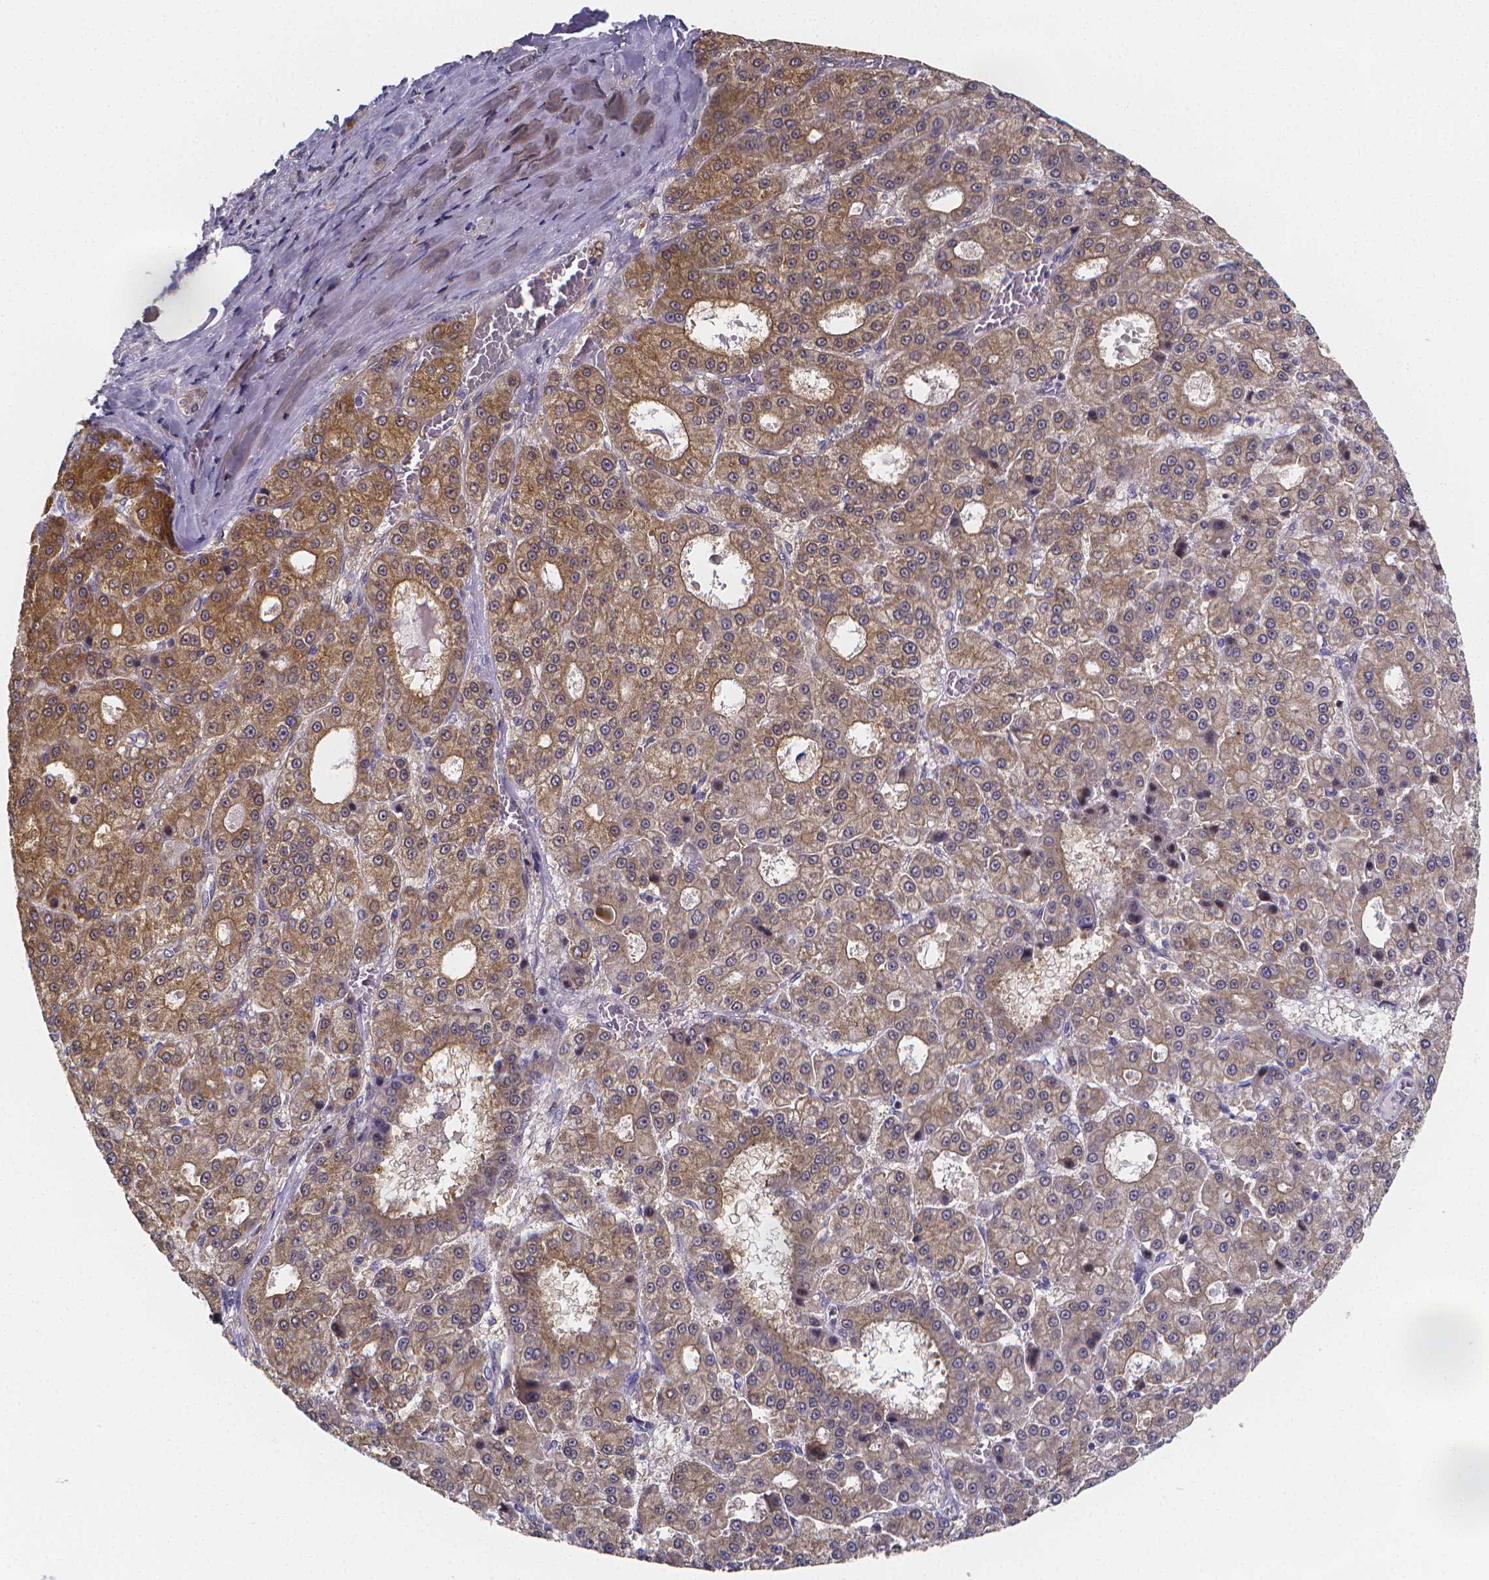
{"staining": {"intensity": "moderate", "quantity": "25%-75%", "location": "cytoplasmic/membranous"}, "tissue": "liver cancer", "cell_type": "Tumor cells", "image_type": "cancer", "snomed": [{"axis": "morphology", "description": "Carcinoma, Hepatocellular, NOS"}, {"axis": "topography", "description": "Liver"}], "caption": "Immunohistochemistry (IHC) (DAB) staining of hepatocellular carcinoma (liver) reveals moderate cytoplasmic/membranous protein staining in approximately 25%-75% of tumor cells.", "gene": "PAH", "patient": {"sex": "male", "age": 70}}